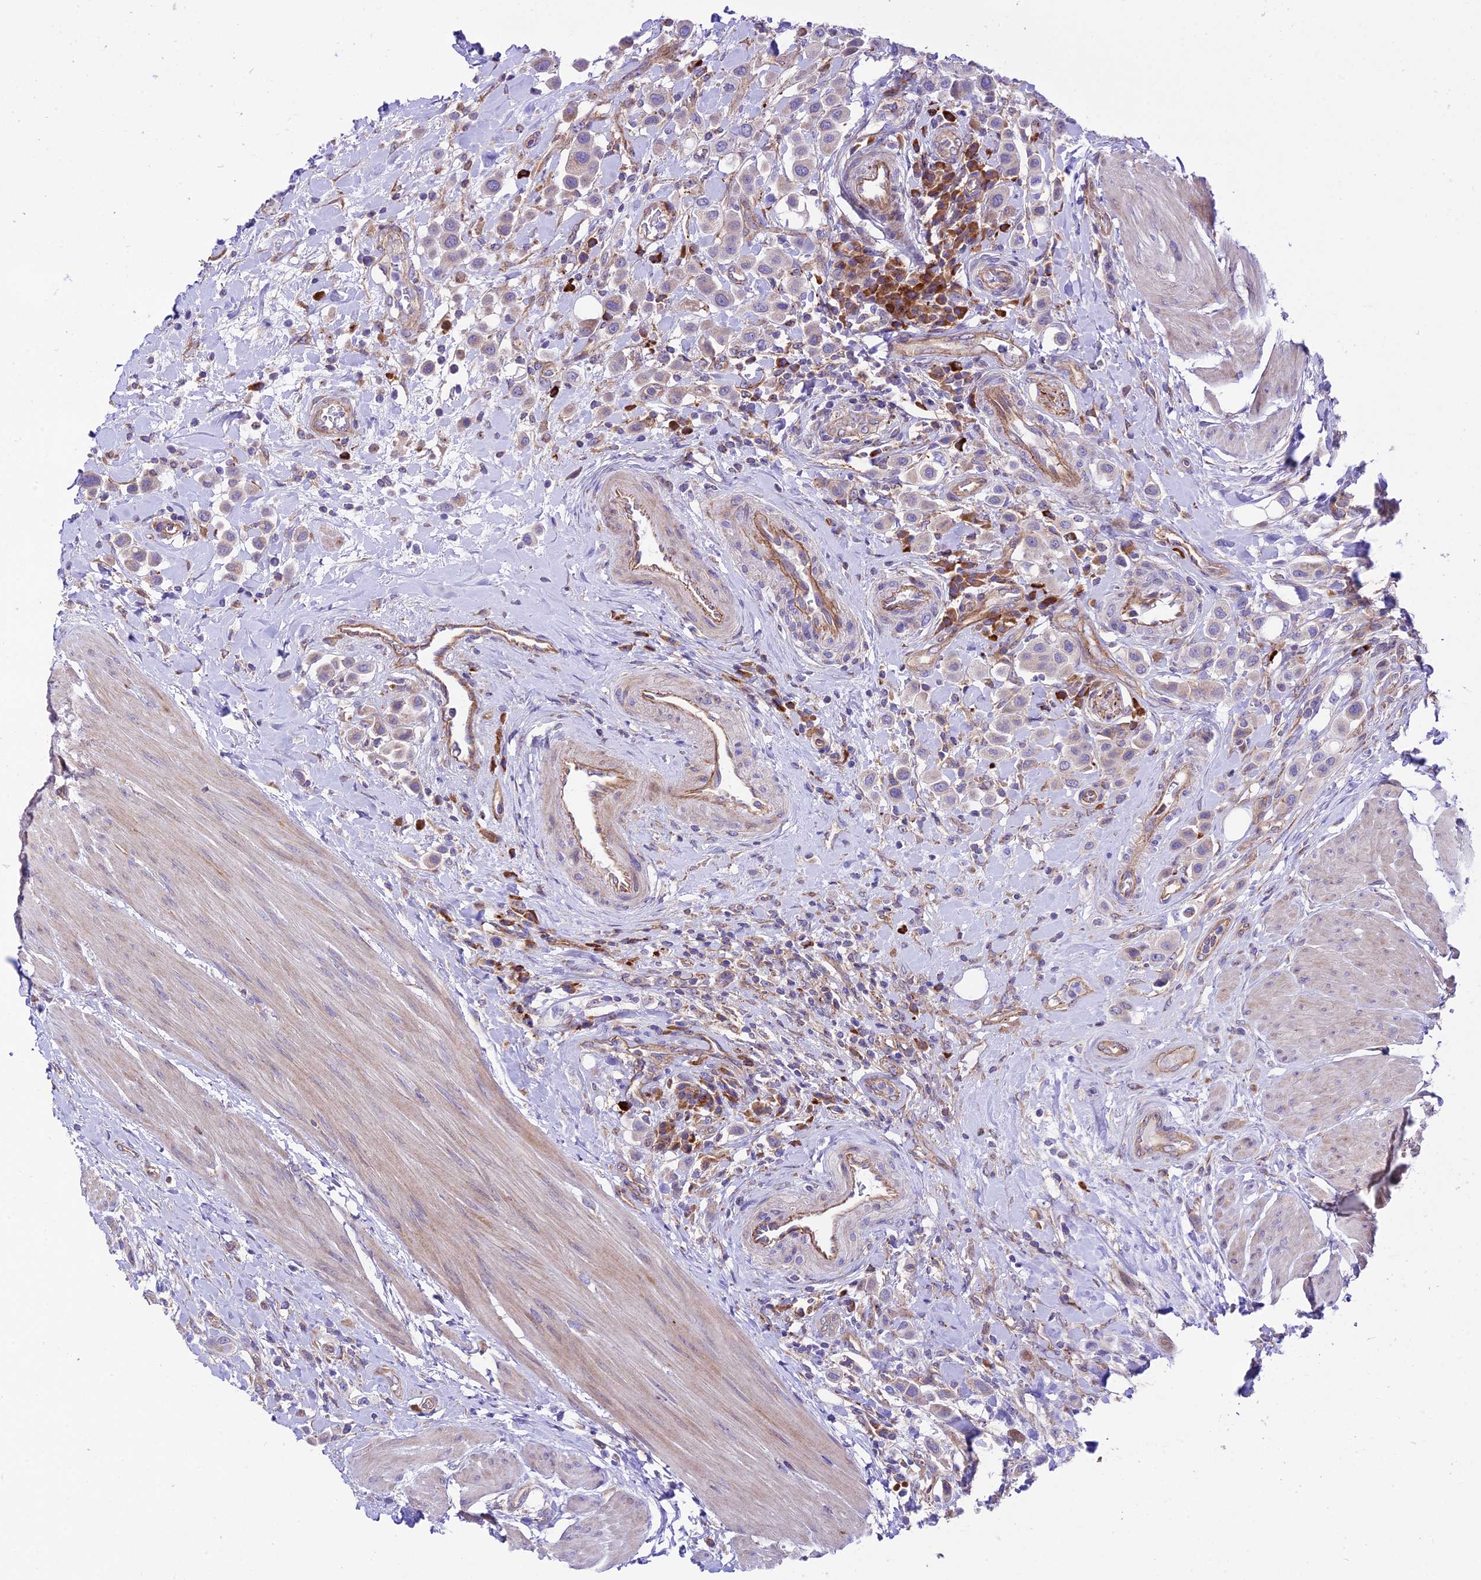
{"staining": {"intensity": "weak", "quantity": "25%-75%", "location": "cytoplasmic/membranous"}, "tissue": "urothelial cancer", "cell_type": "Tumor cells", "image_type": "cancer", "snomed": [{"axis": "morphology", "description": "Urothelial carcinoma, High grade"}, {"axis": "topography", "description": "Urinary bladder"}], "caption": "DAB immunohistochemical staining of urothelial cancer displays weak cytoplasmic/membranous protein staining in about 25%-75% of tumor cells.", "gene": "VPS13C", "patient": {"sex": "male", "age": 50}}